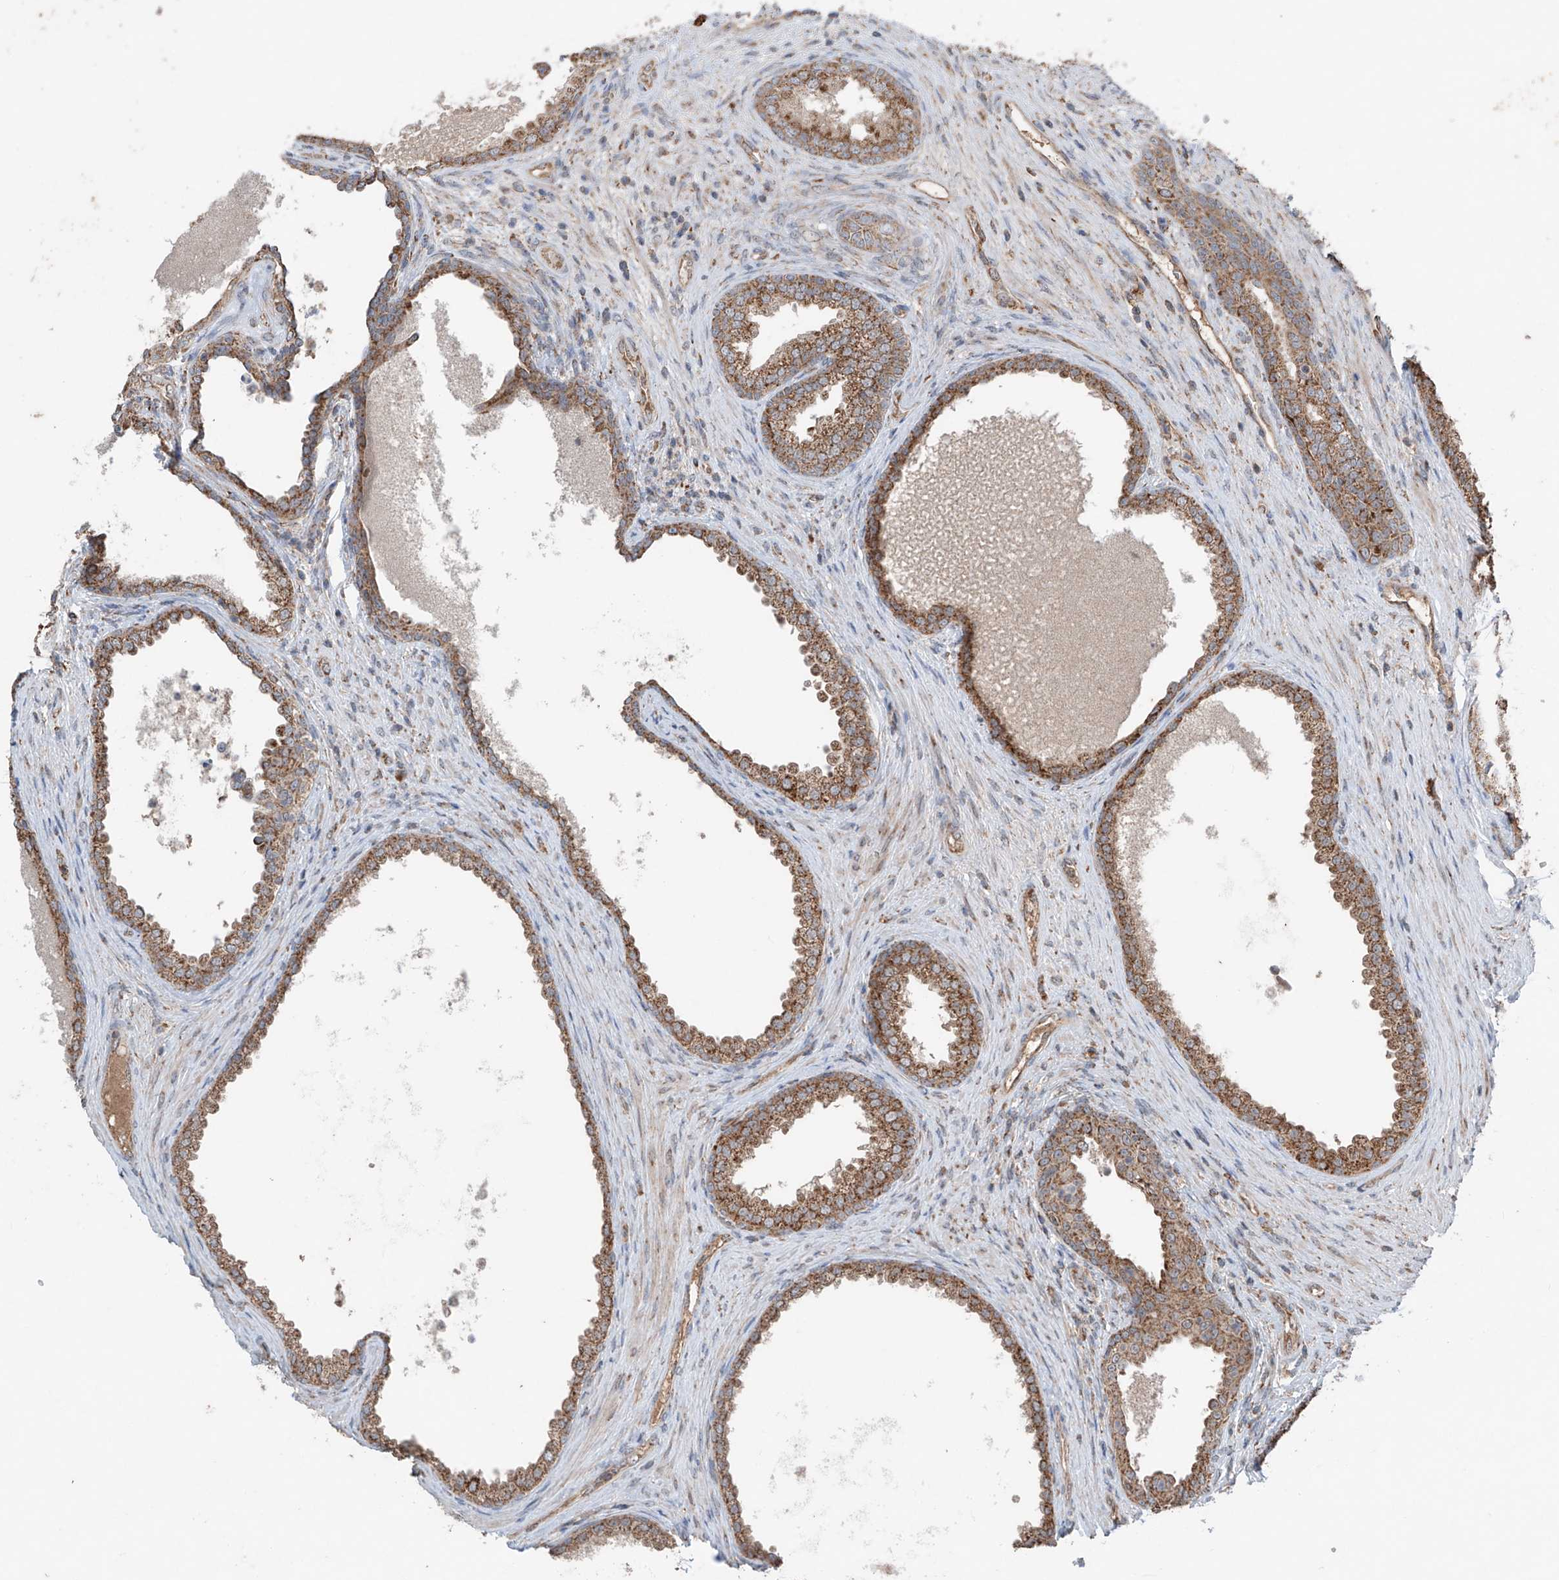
{"staining": {"intensity": "moderate", "quantity": ">75%", "location": "cytoplasmic/membranous"}, "tissue": "prostate", "cell_type": "Glandular cells", "image_type": "normal", "snomed": [{"axis": "morphology", "description": "Normal tissue, NOS"}, {"axis": "topography", "description": "Prostate"}], "caption": "The micrograph shows staining of unremarkable prostate, revealing moderate cytoplasmic/membranous protein staining (brown color) within glandular cells.", "gene": "SAMD3", "patient": {"sex": "male", "age": 76}}